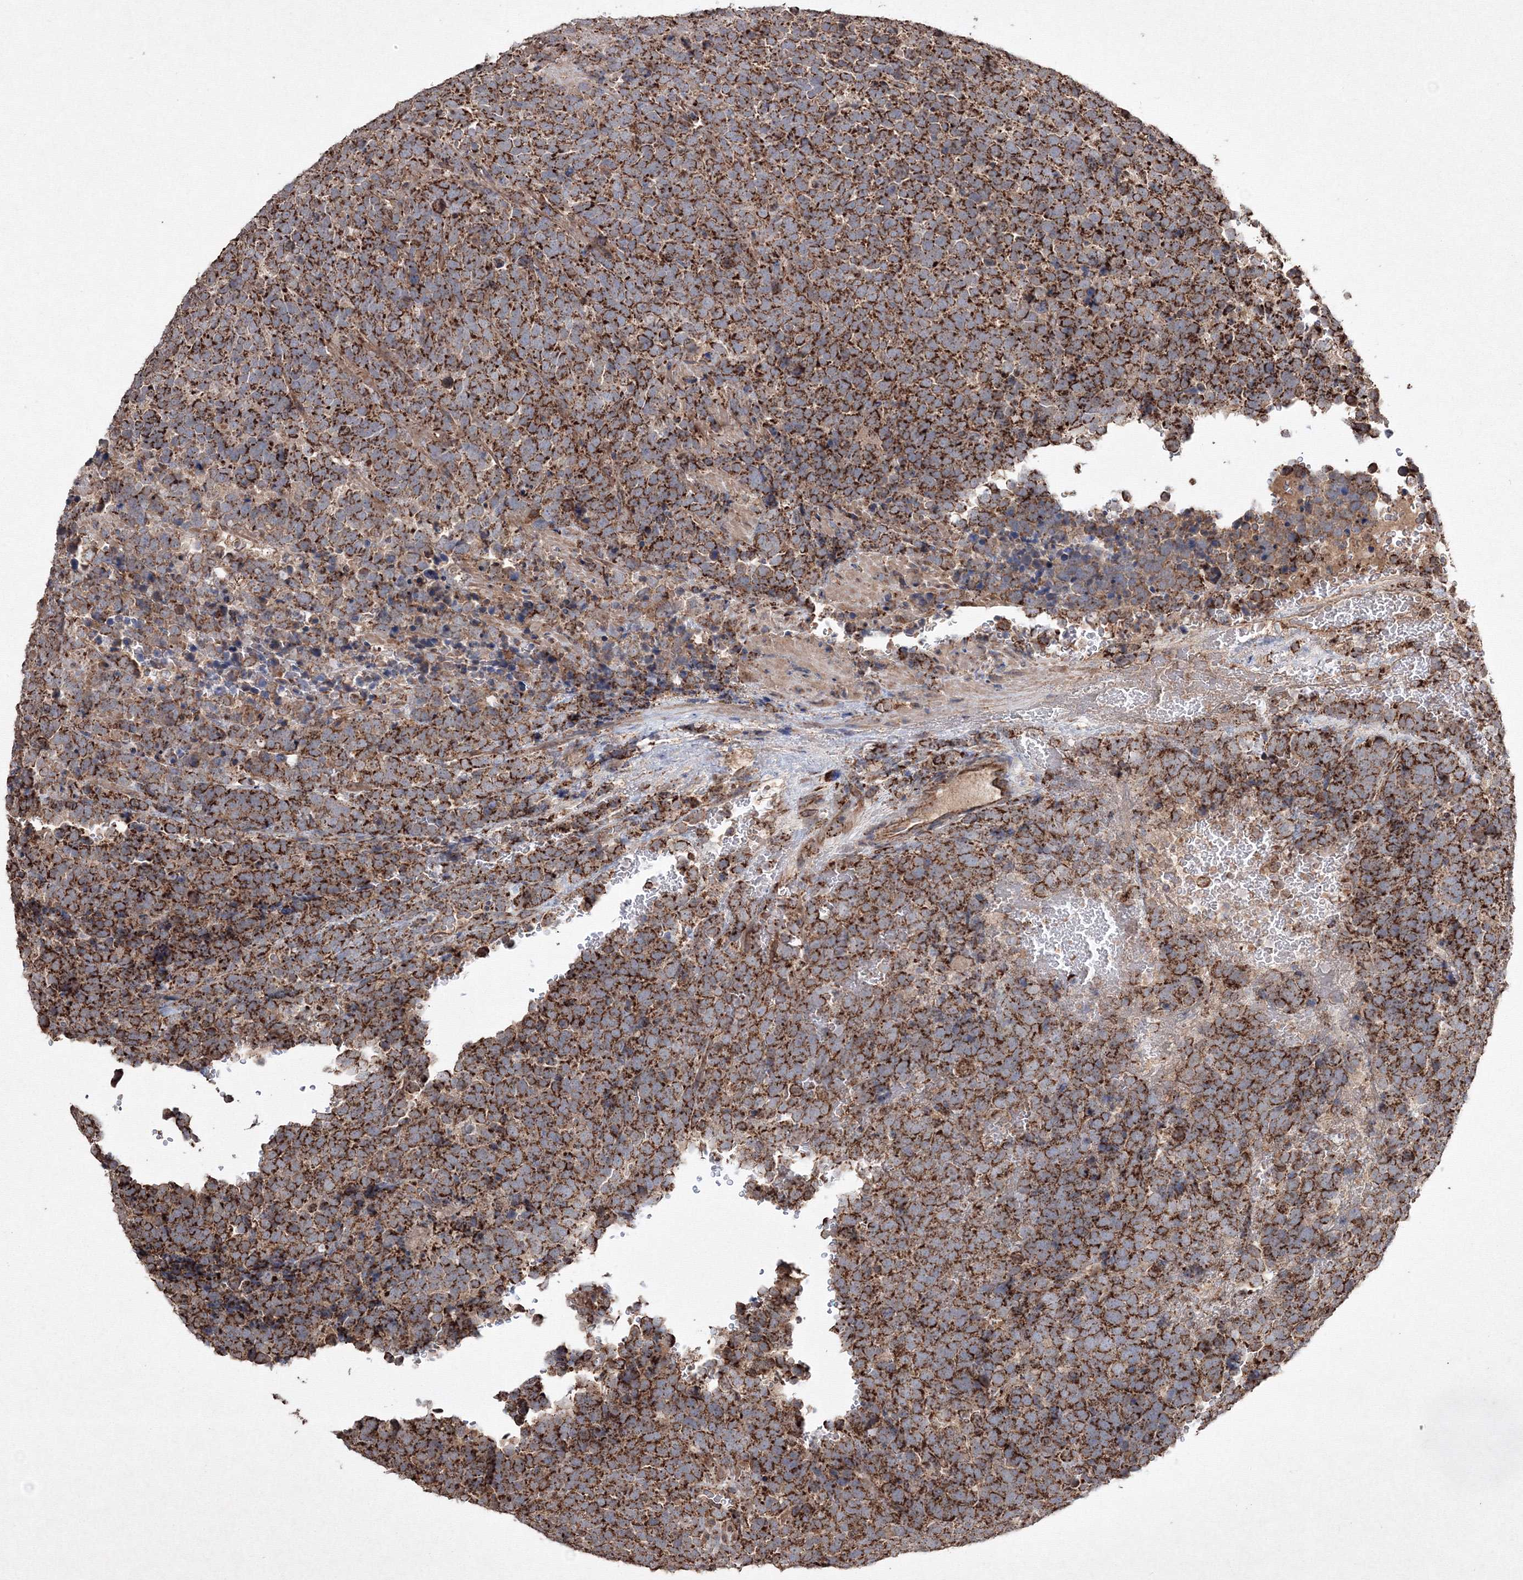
{"staining": {"intensity": "strong", "quantity": ">75%", "location": "cytoplasmic/membranous"}, "tissue": "urothelial cancer", "cell_type": "Tumor cells", "image_type": "cancer", "snomed": [{"axis": "morphology", "description": "Urothelial carcinoma, High grade"}, {"axis": "topography", "description": "Urinary bladder"}], "caption": "Protein expression analysis of human urothelial cancer reveals strong cytoplasmic/membranous staining in approximately >75% of tumor cells. (Brightfield microscopy of DAB IHC at high magnification).", "gene": "GRSF1", "patient": {"sex": "female", "age": 82}}